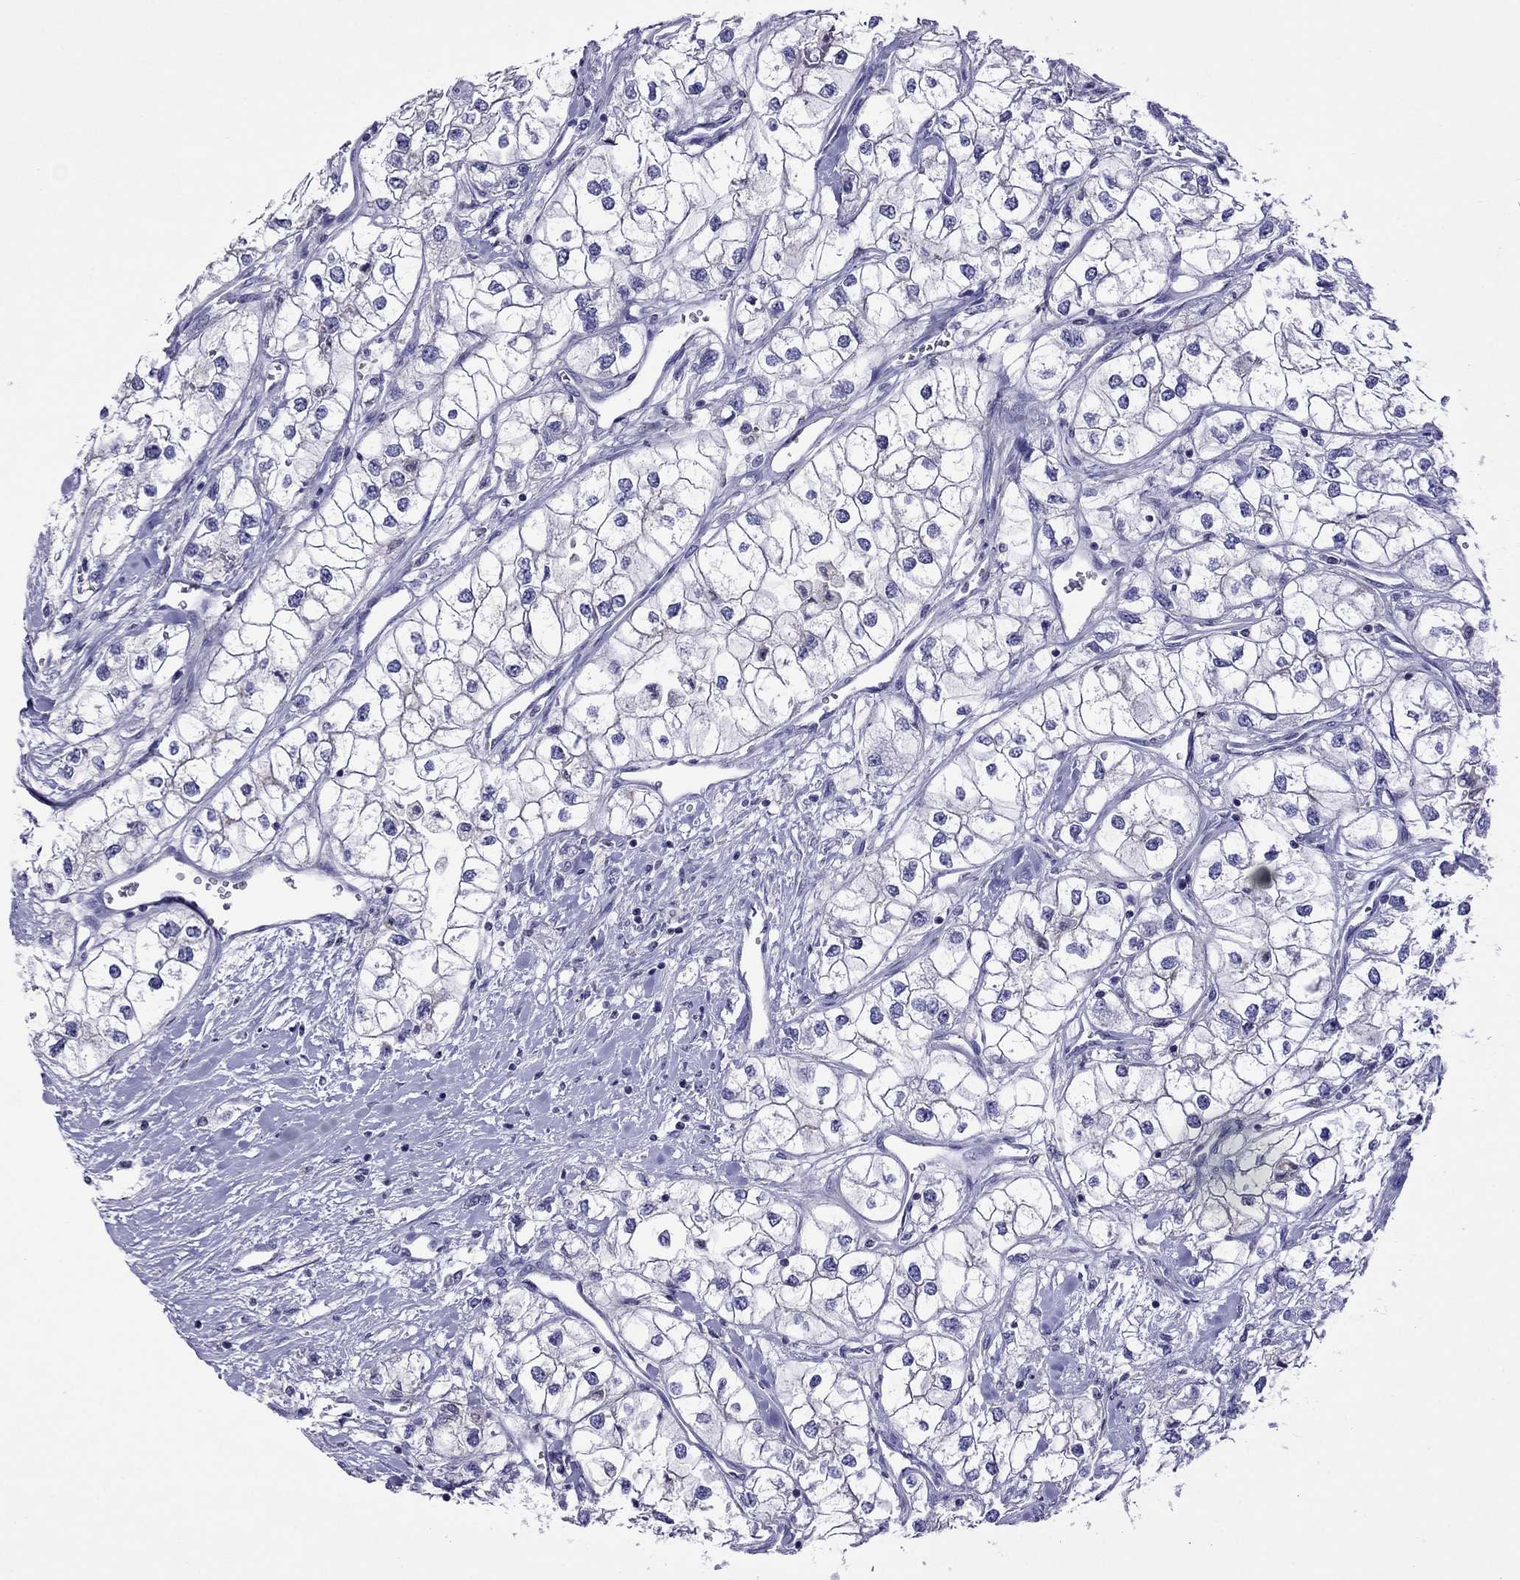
{"staining": {"intensity": "negative", "quantity": "none", "location": "none"}, "tissue": "renal cancer", "cell_type": "Tumor cells", "image_type": "cancer", "snomed": [{"axis": "morphology", "description": "Adenocarcinoma, NOS"}, {"axis": "topography", "description": "Kidney"}], "caption": "Immunohistochemistry of human adenocarcinoma (renal) demonstrates no staining in tumor cells.", "gene": "MPZ", "patient": {"sex": "male", "age": 59}}